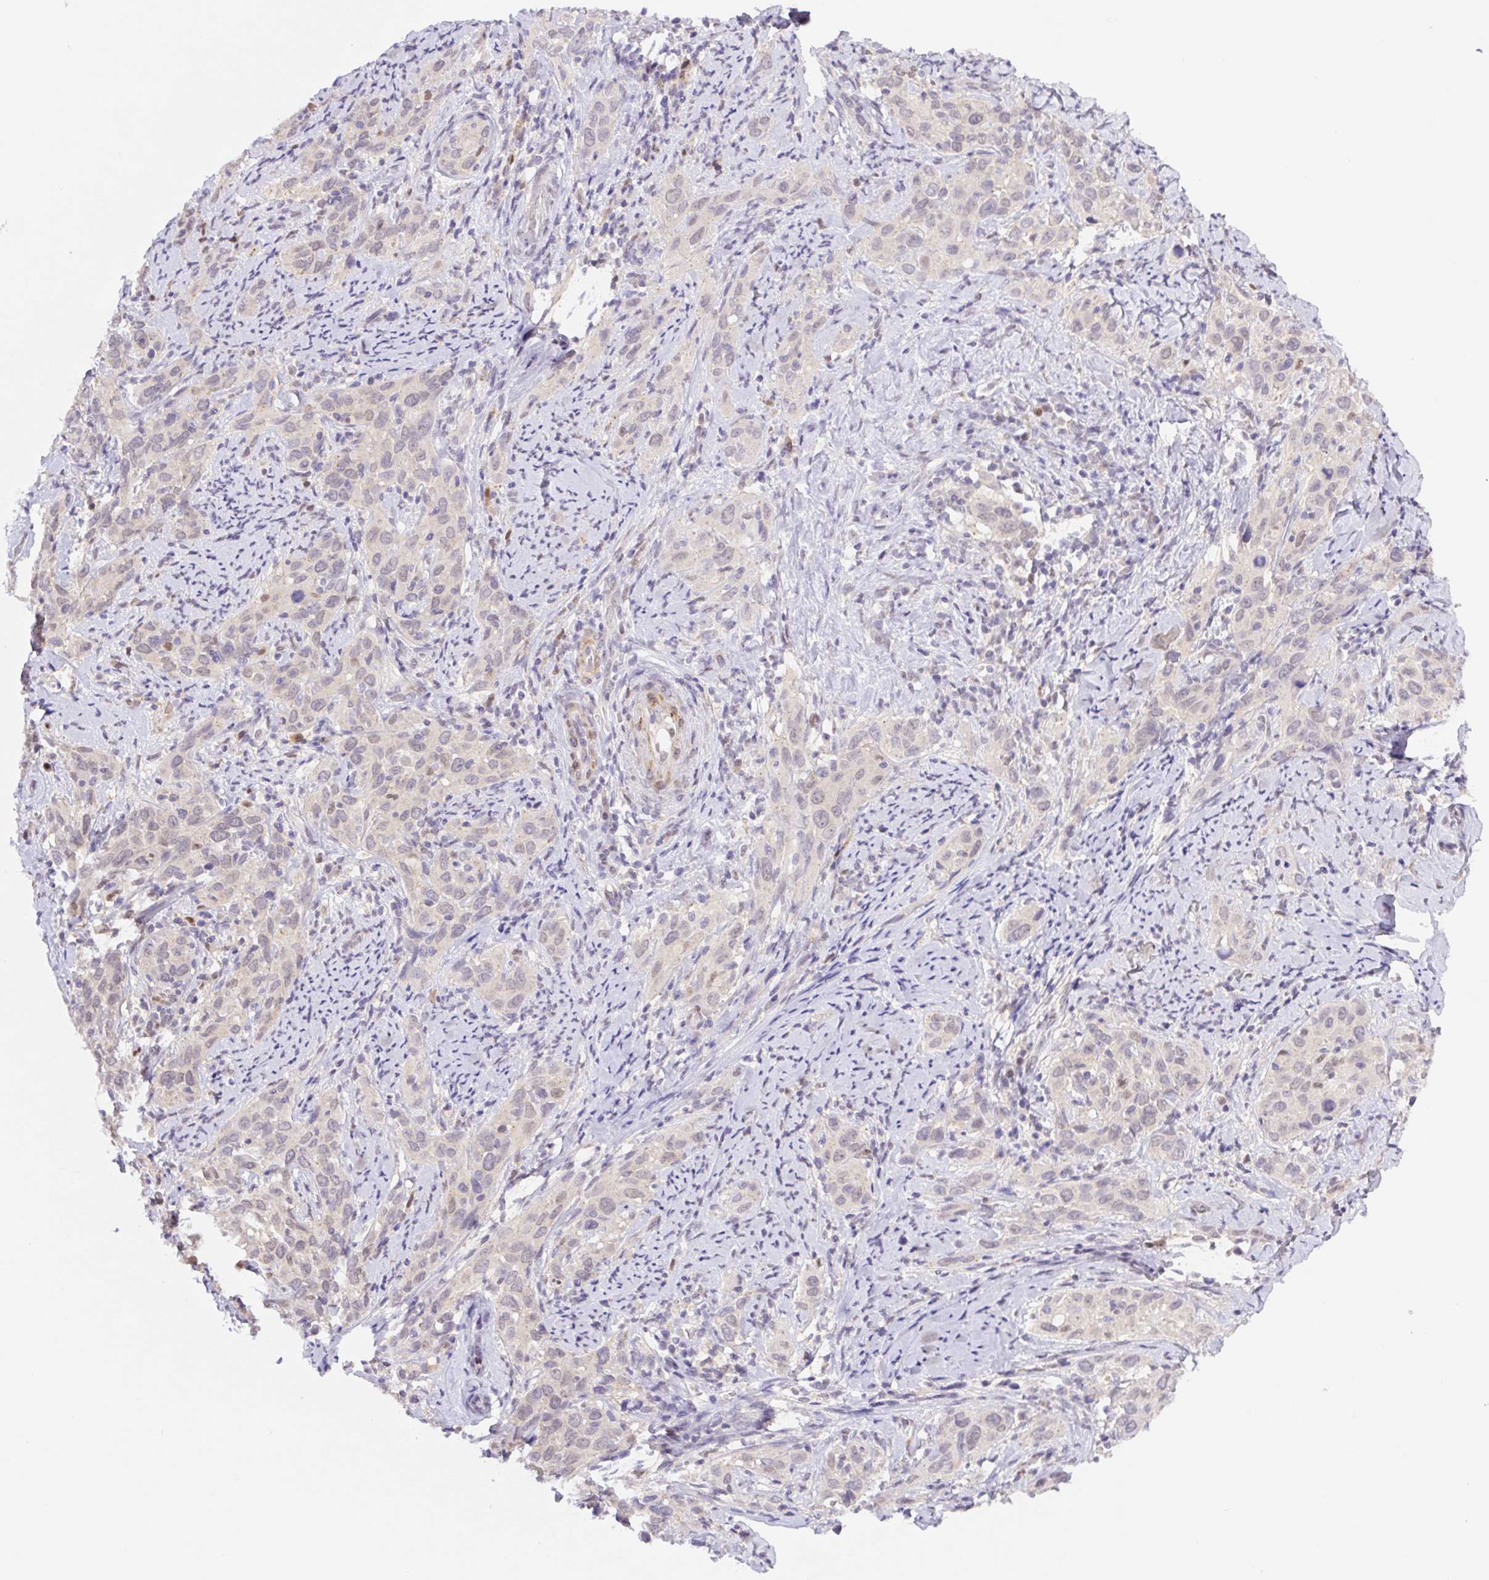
{"staining": {"intensity": "weak", "quantity": "<25%", "location": "nuclear"}, "tissue": "cervical cancer", "cell_type": "Tumor cells", "image_type": "cancer", "snomed": [{"axis": "morphology", "description": "Squamous cell carcinoma, NOS"}, {"axis": "topography", "description": "Cervix"}], "caption": "This is an IHC photomicrograph of squamous cell carcinoma (cervical). There is no staining in tumor cells.", "gene": "L3MBTL4", "patient": {"sex": "female", "age": 51}}